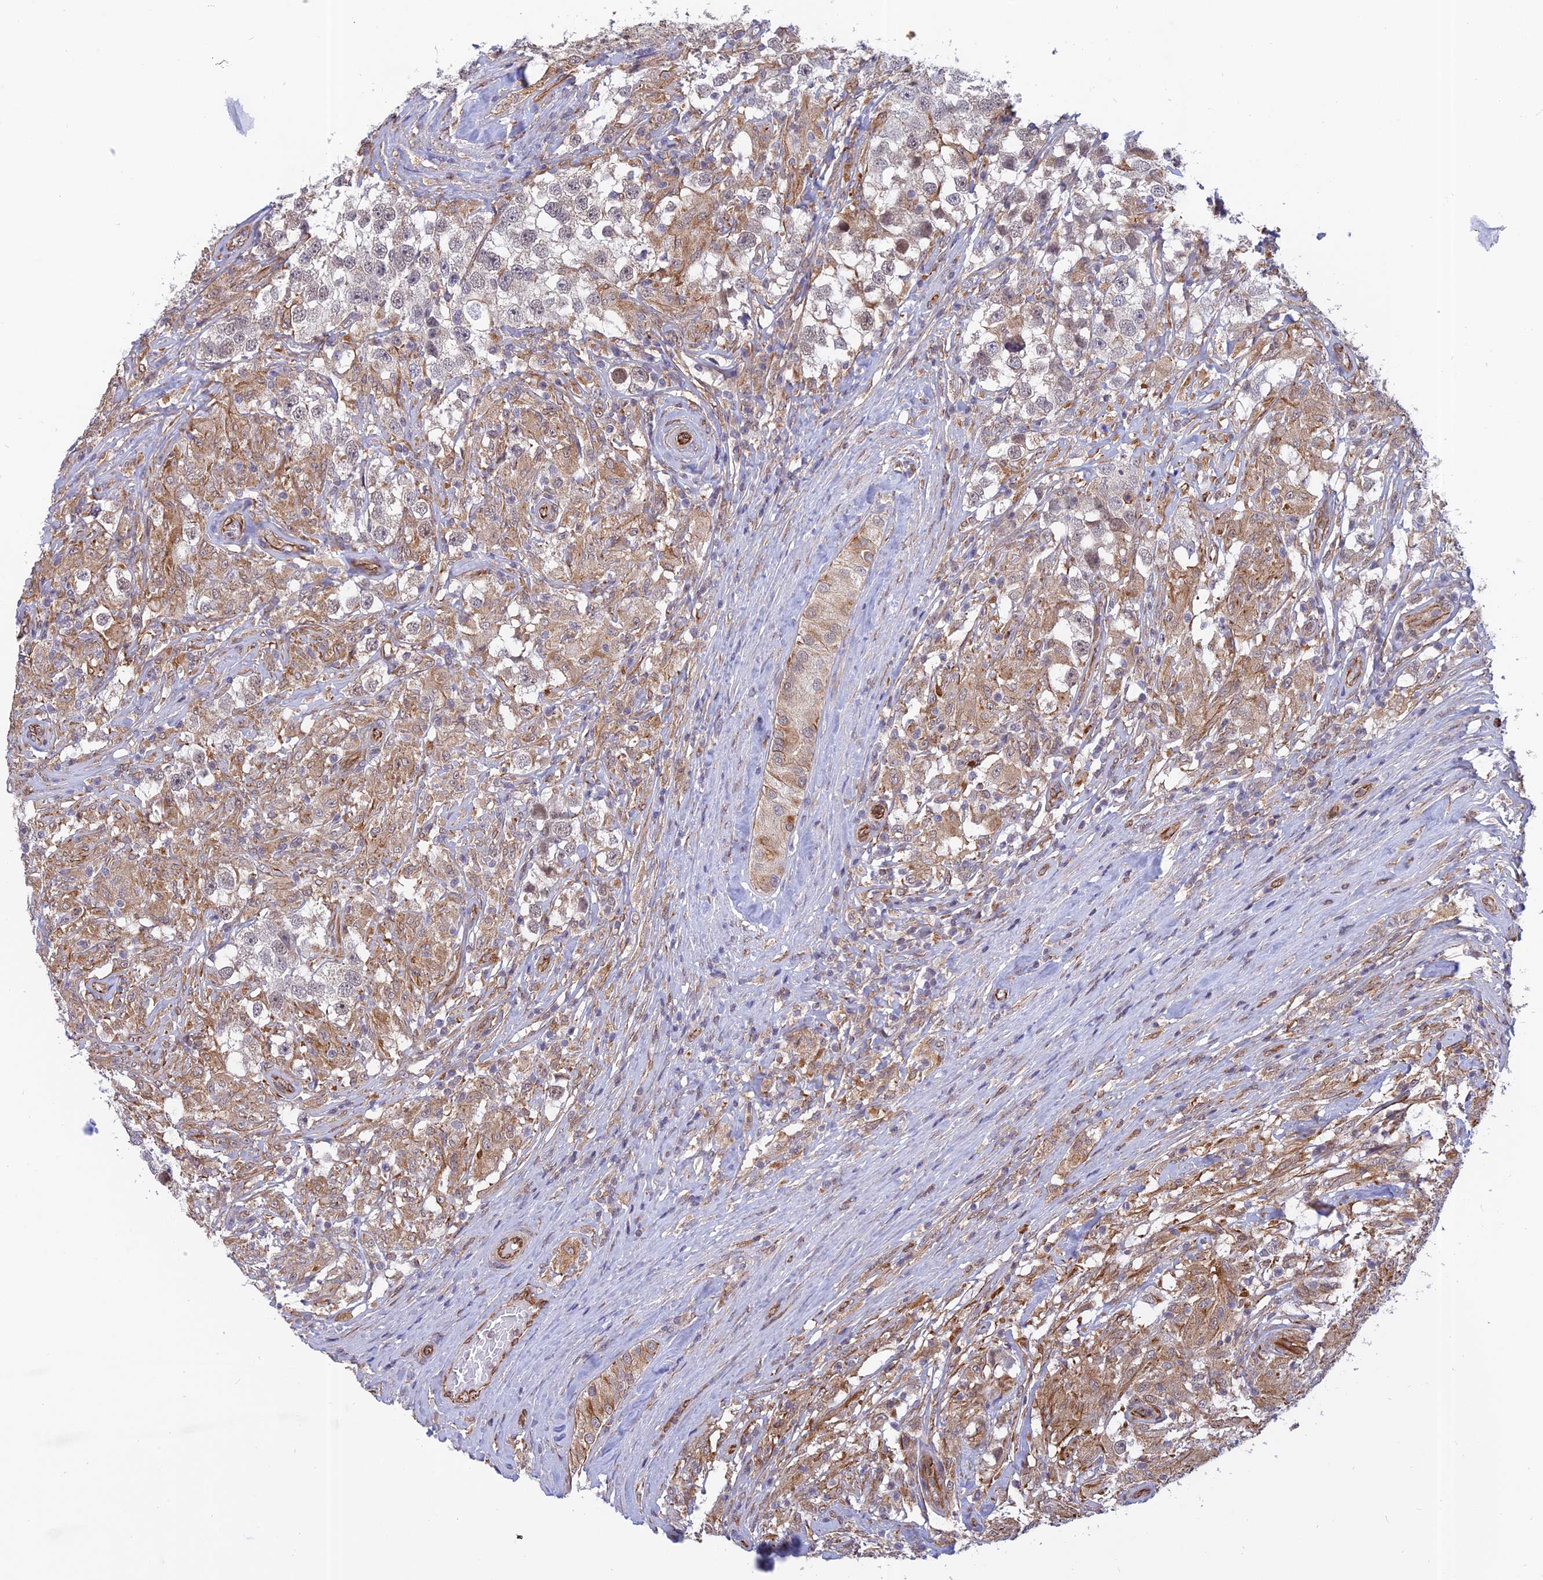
{"staining": {"intensity": "negative", "quantity": "none", "location": "none"}, "tissue": "testis cancer", "cell_type": "Tumor cells", "image_type": "cancer", "snomed": [{"axis": "morphology", "description": "Seminoma, NOS"}, {"axis": "topography", "description": "Testis"}], "caption": "There is no significant positivity in tumor cells of testis seminoma.", "gene": "PAGR1", "patient": {"sex": "male", "age": 46}}